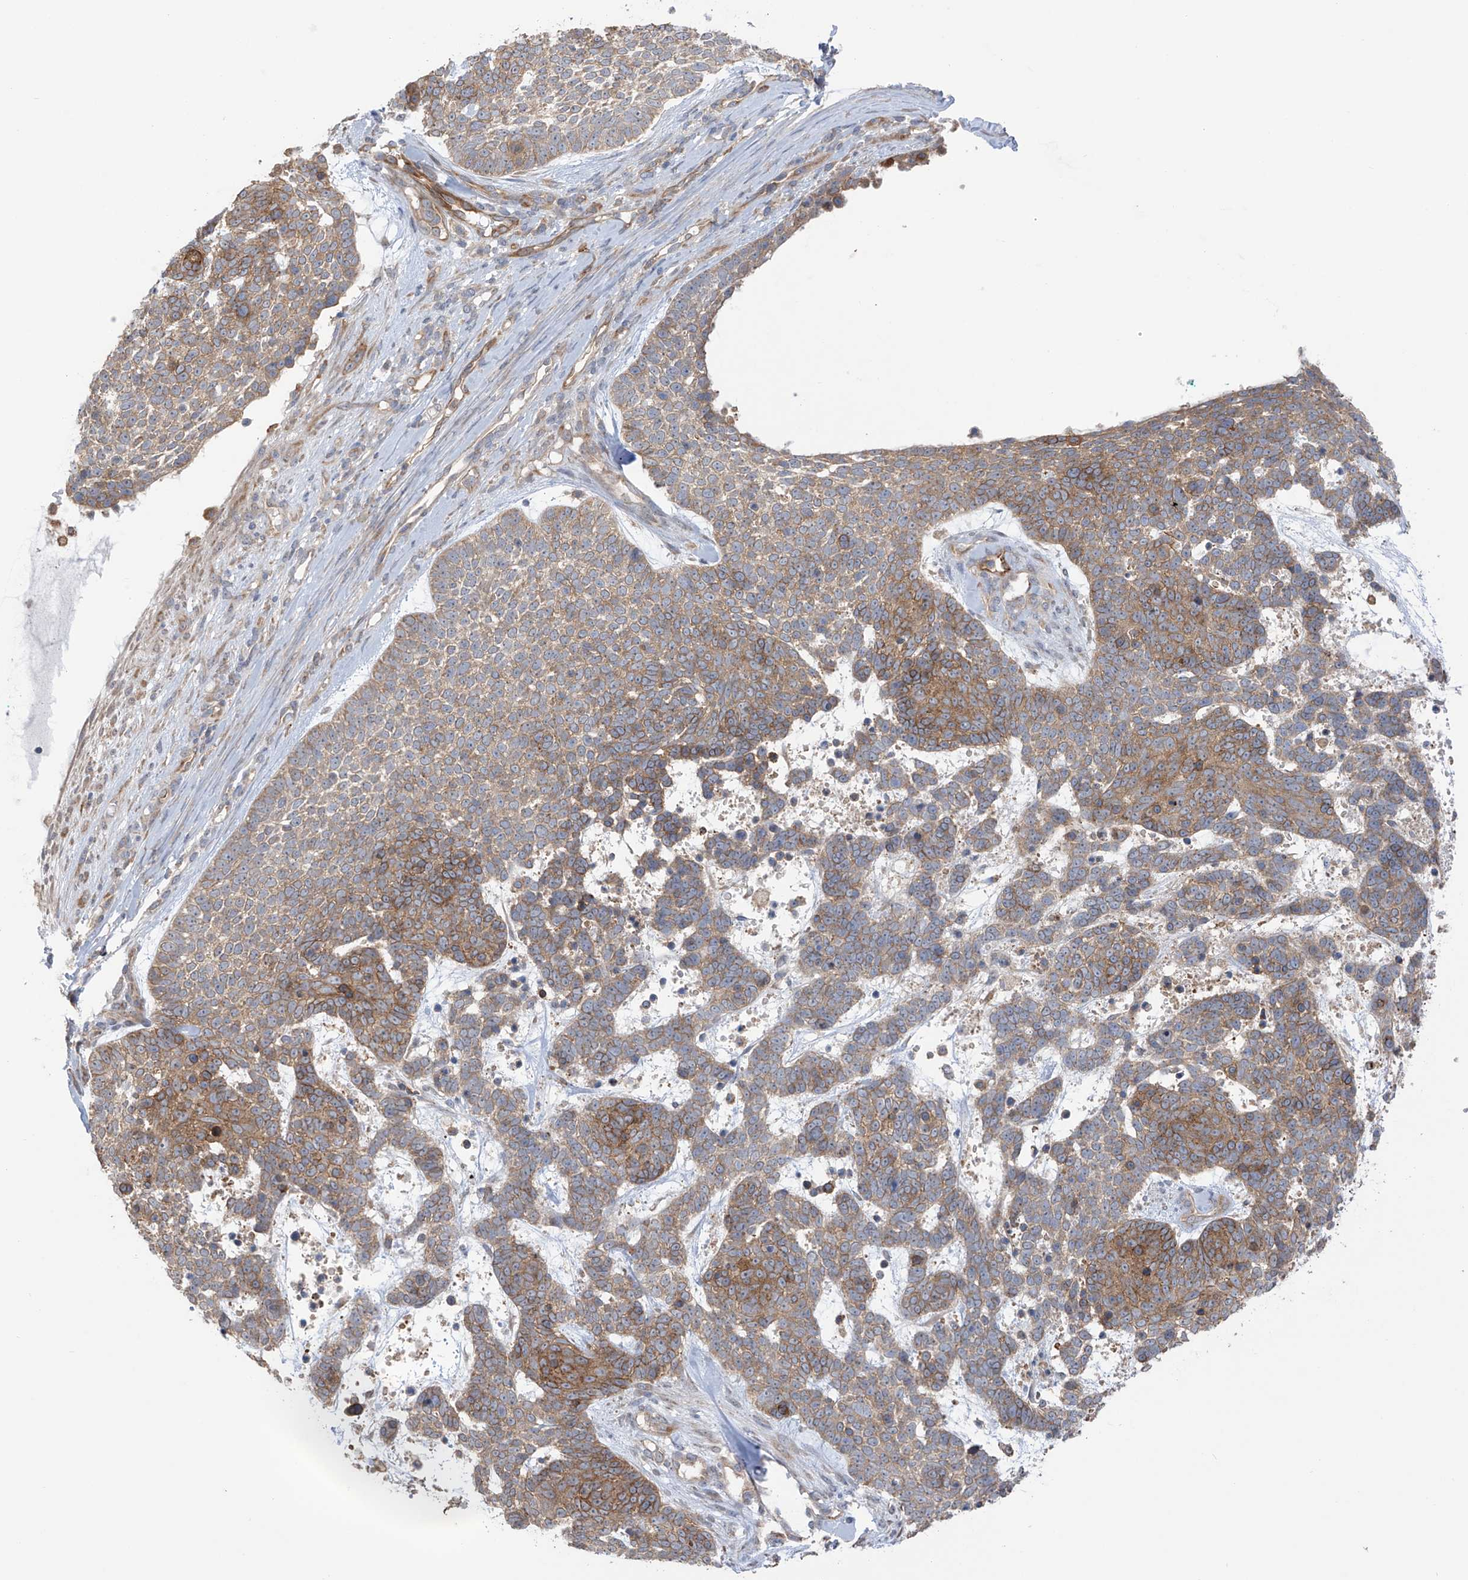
{"staining": {"intensity": "moderate", "quantity": "<25%", "location": "cytoplasmic/membranous"}, "tissue": "skin cancer", "cell_type": "Tumor cells", "image_type": "cancer", "snomed": [{"axis": "morphology", "description": "Basal cell carcinoma"}, {"axis": "topography", "description": "Skin"}], "caption": "Human skin basal cell carcinoma stained for a protein (brown) exhibits moderate cytoplasmic/membranous positive expression in about <25% of tumor cells.", "gene": "KIAA1522", "patient": {"sex": "female", "age": 81}}